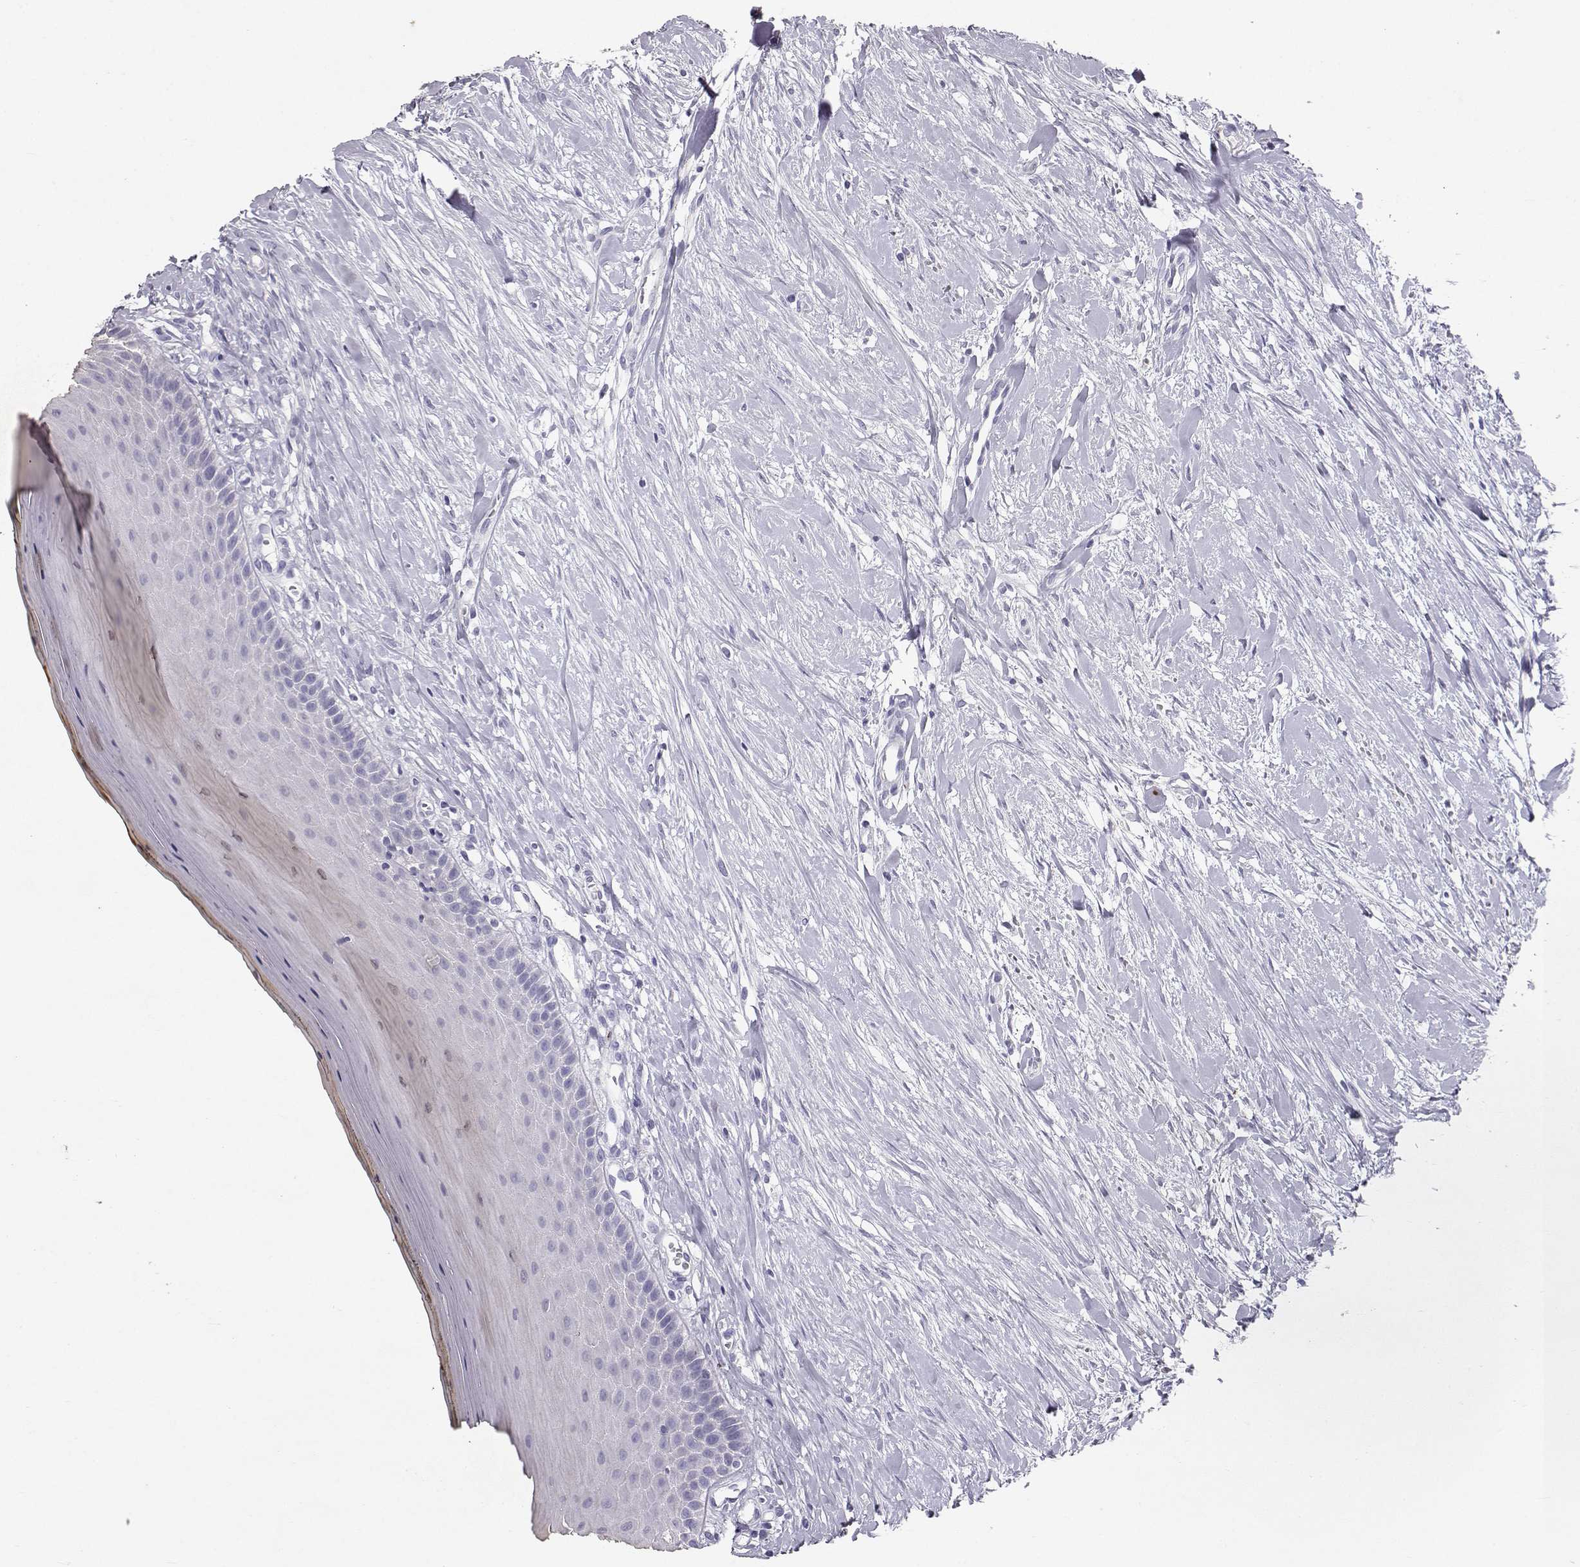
{"staining": {"intensity": "negative", "quantity": "none", "location": "none"}, "tissue": "oral mucosa", "cell_type": "Squamous epithelial cells", "image_type": "normal", "snomed": [{"axis": "morphology", "description": "Normal tissue, NOS"}, {"axis": "topography", "description": "Oral tissue"}], "caption": "High magnification brightfield microscopy of unremarkable oral mucosa stained with DAB (3,3'-diaminobenzidine) (brown) and counterstained with hematoxylin (blue): squamous epithelial cells show no significant staining.", "gene": "RD3", "patient": {"sex": "female", "age": 43}}